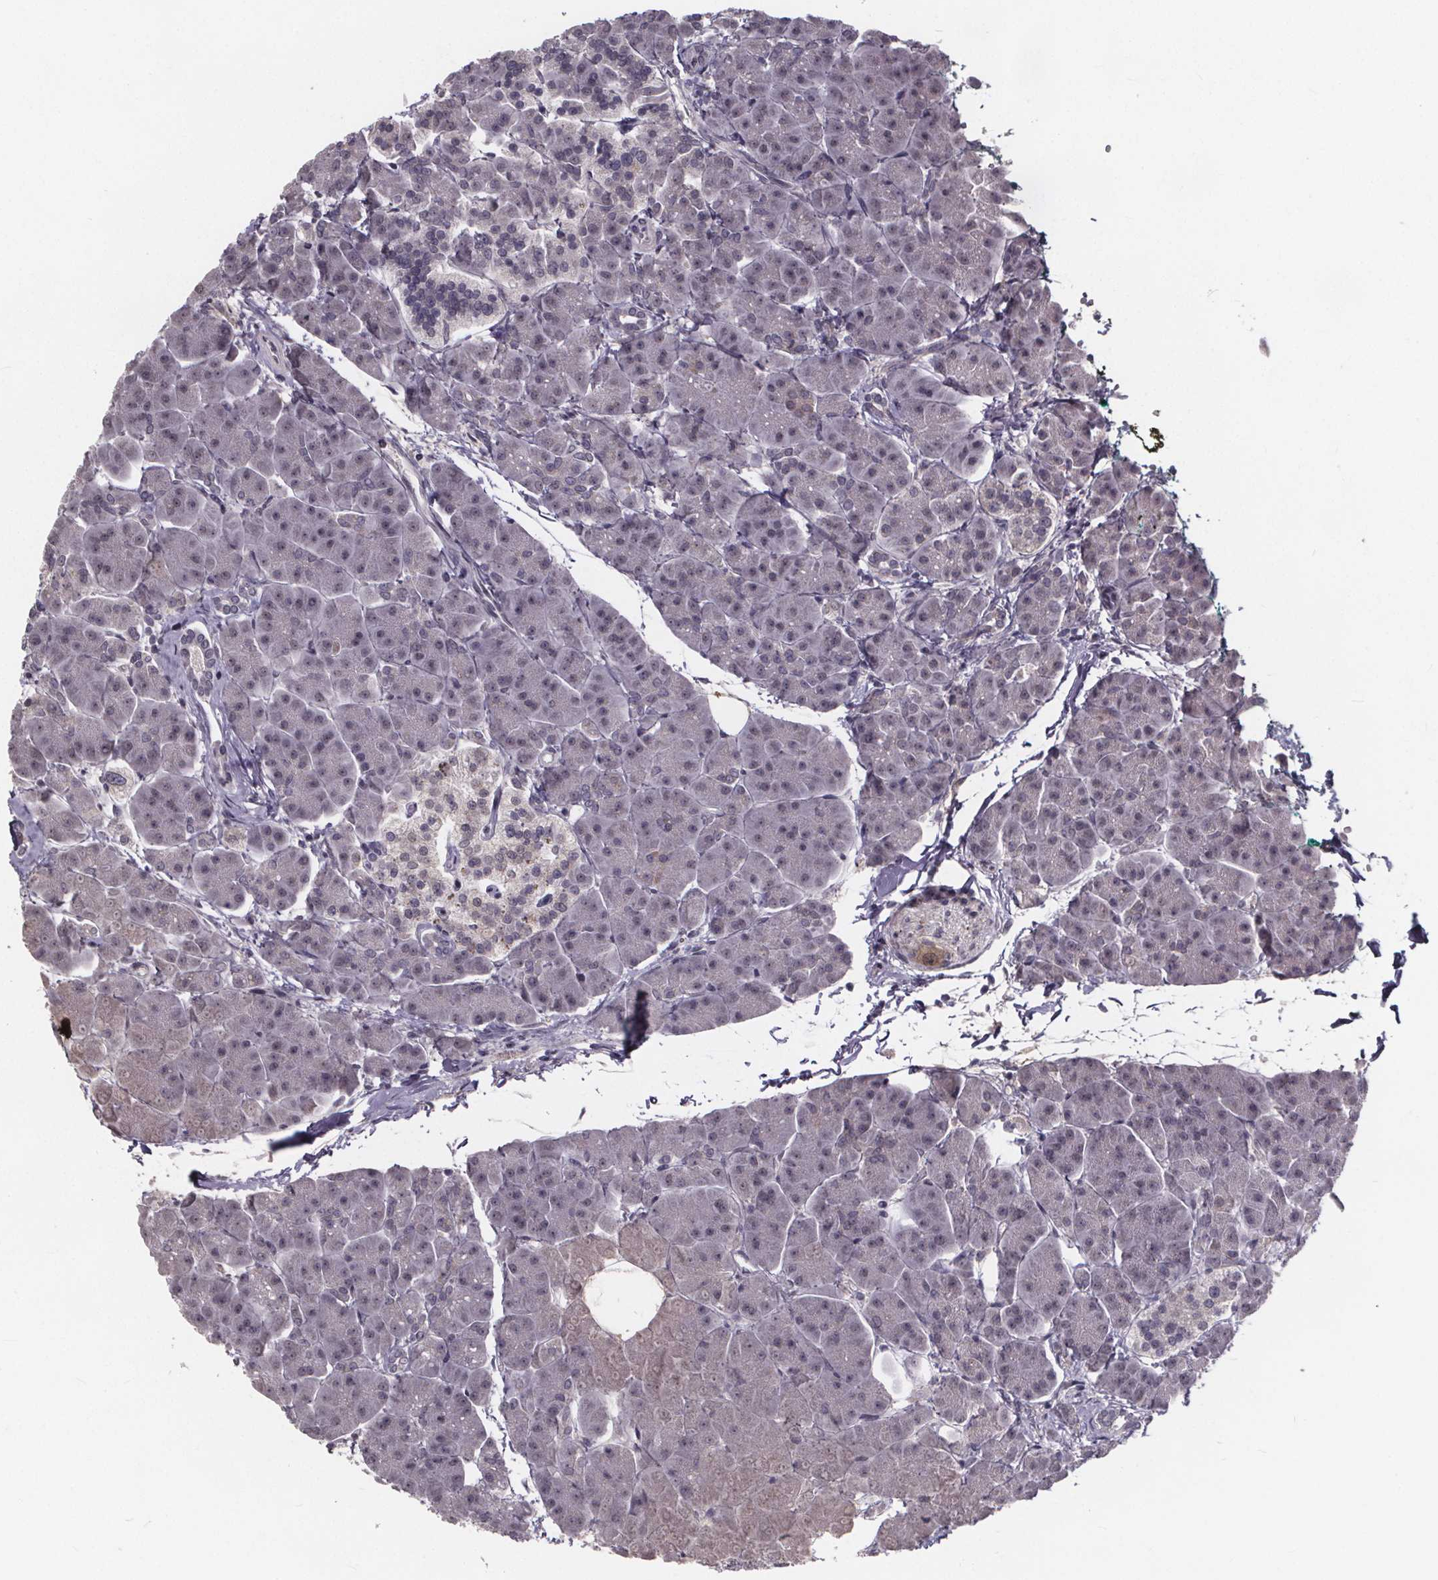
{"staining": {"intensity": "negative", "quantity": "none", "location": "none"}, "tissue": "pancreas", "cell_type": "Exocrine glandular cells", "image_type": "normal", "snomed": [{"axis": "morphology", "description": "Normal tissue, NOS"}, {"axis": "topography", "description": "Adipose tissue"}, {"axis": "topography", "description": "Pancreas"}, {"axis": "topography", "description": "Peripheral nerve tissue"}], "caption": "Protein analysis of benign pancreas exhibits no significant staining in exocrine glandular cells. The staining was performed using DAB (3,3'-diaminobenzidine) to visualize the protein expression in brown, while the nuclei were stained in blue with hematoxylin (Magnification: 20x).", "gene": "FAM181B", "patient": {"sex": "female", "age": 58}}